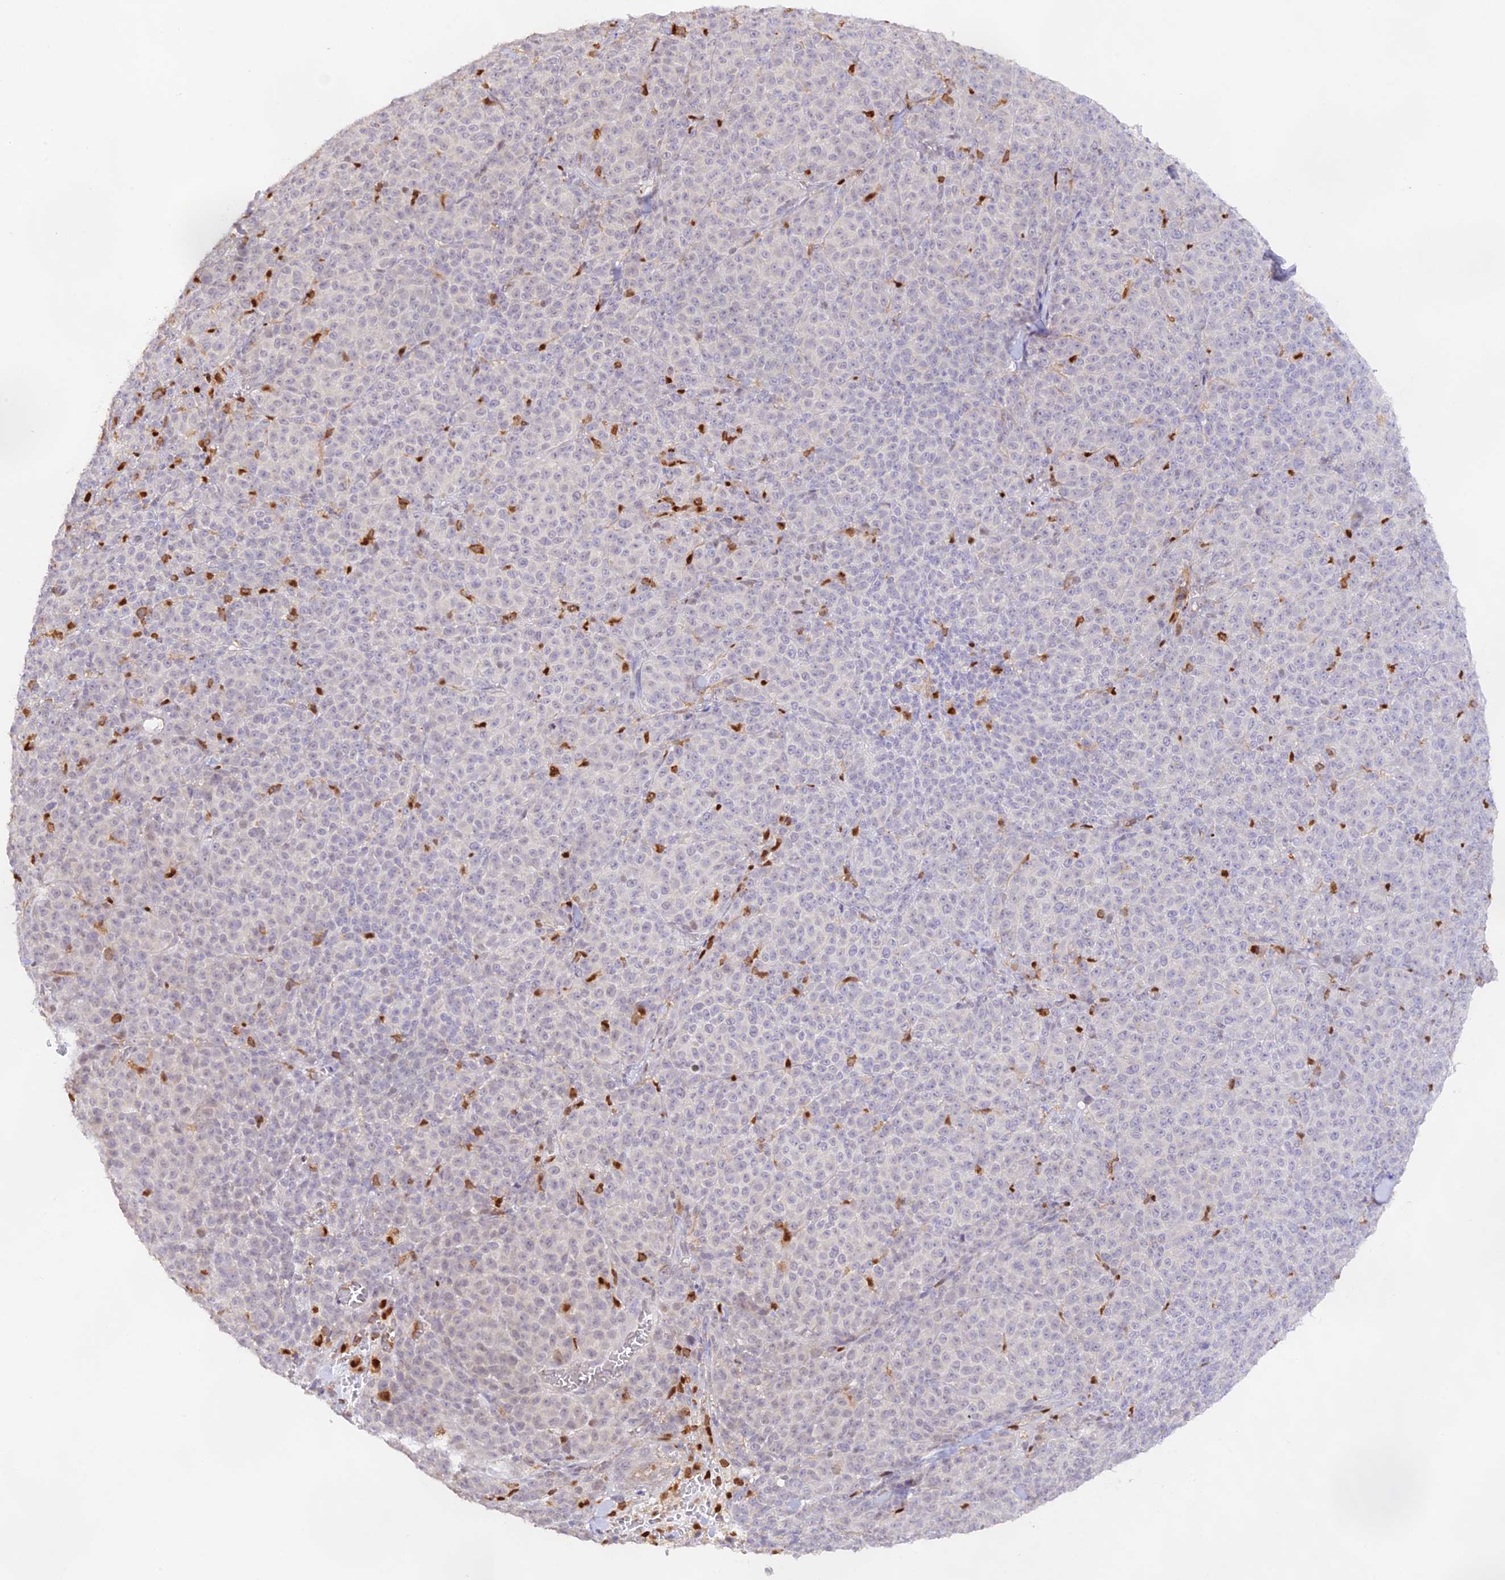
{"staining": {"intensity": "weak", "quantity": "25%-75%", "location": "nuclear"}, "tissue": "melanoma", "cell_type": "Tumor cells", "image_type": "cancer", "snomed": [{"axis": "morphology", "description": "Normal tissue, NOS"}, {"axis": "morphology", "description": "Malignant melanoma, NOS"}, {"axis": "topography", "description": "Skin"}], "caption": "Brown immunohistochemical staining in malignant melanoma exhibits weak nuclear staining in approximately 25%-75% of tumor cells.", "gene": "DENND1C", "patient": {"sex": "female", "age": 34}}